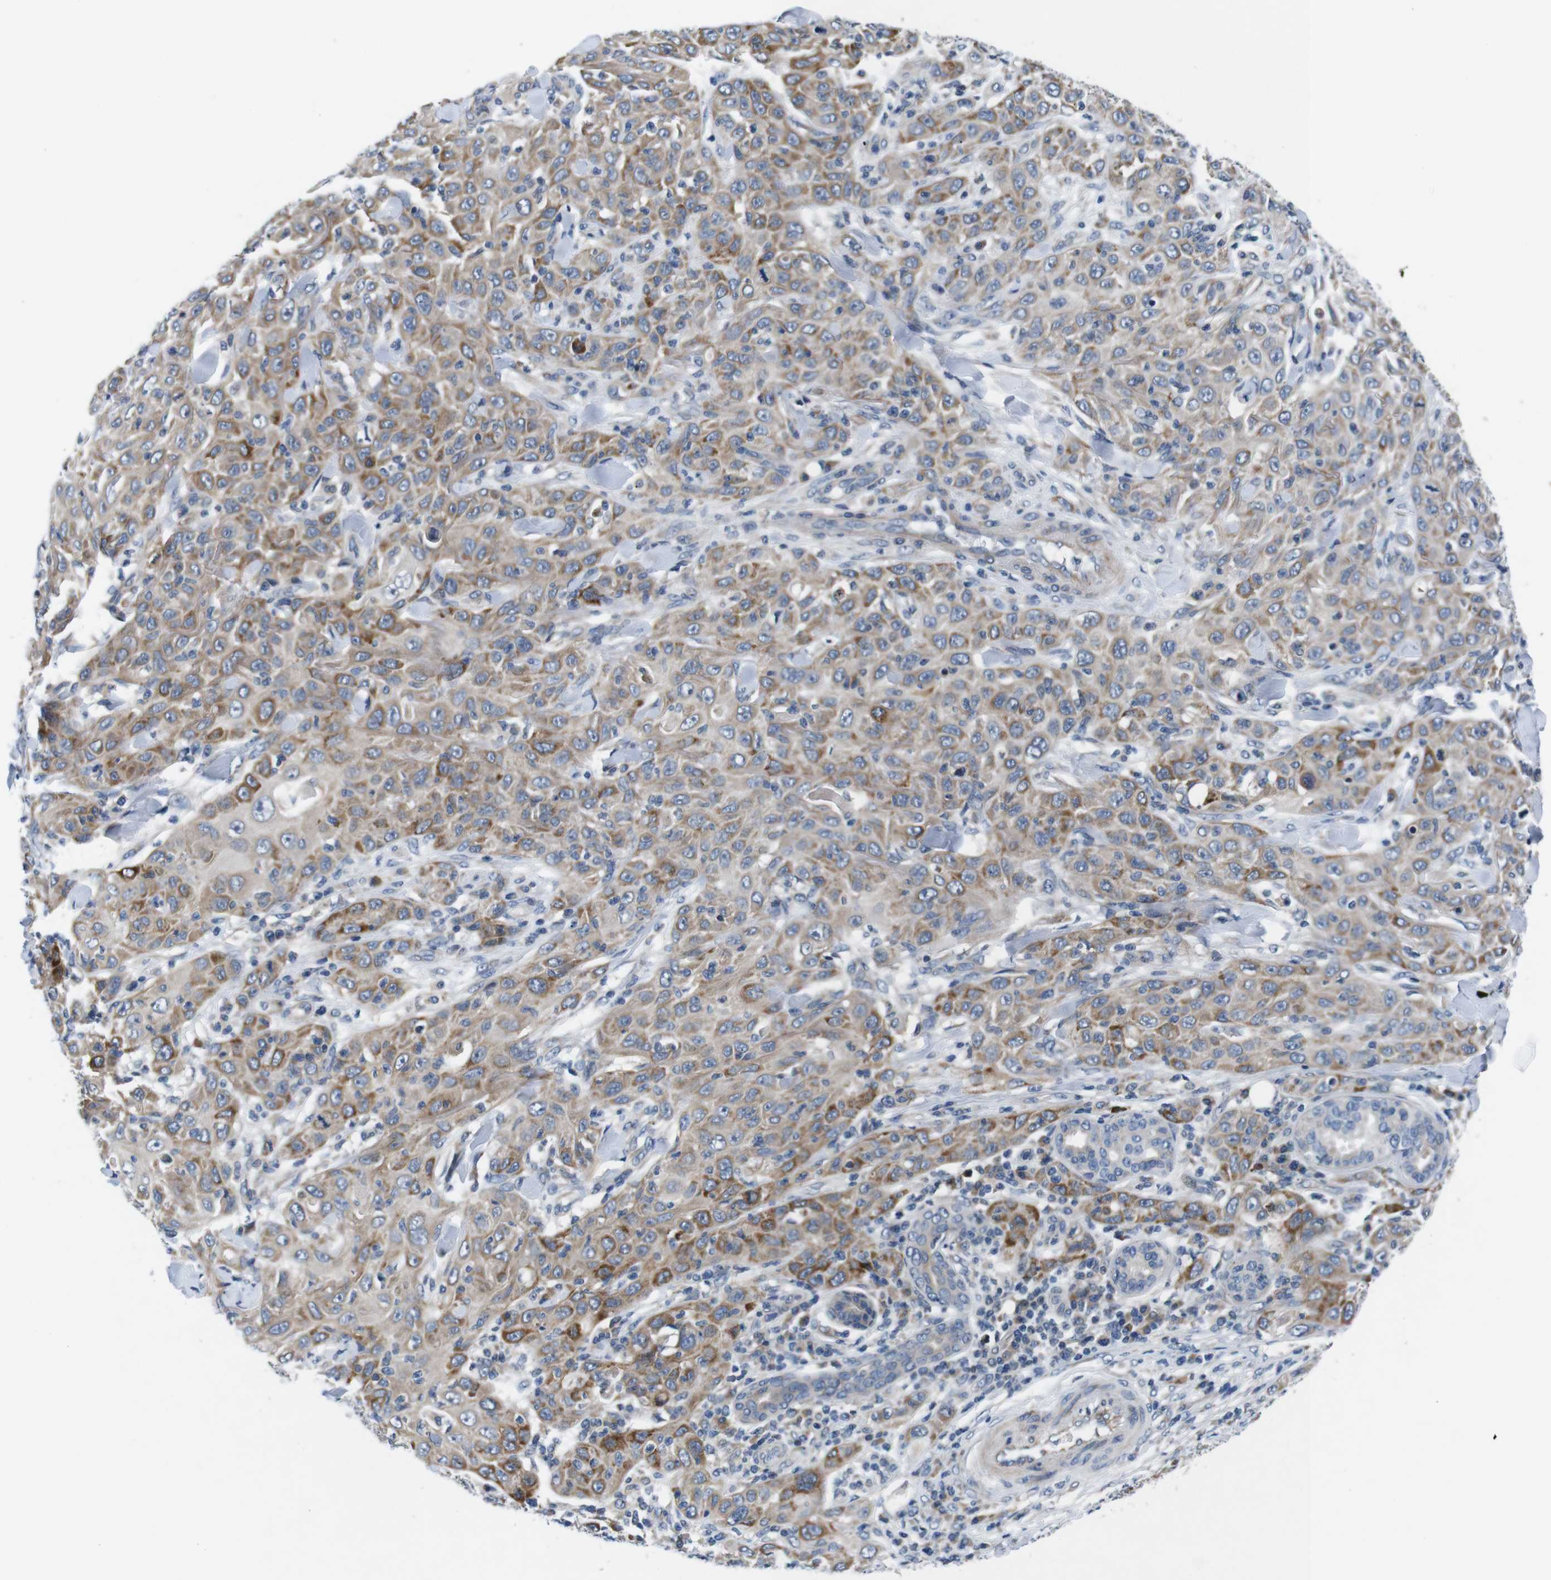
{"staining": {"intensity": "moderate", "quantity": ">75%", "location": "cytoplasmic/membranous"}, "tissue": "skin cancer", "cell_type": "Tumor cells", "image_type": "cancer", "snomed": [{"axis": "morphology", "description": "Squamous cell carcinoma, NOS"}, {"axis": "topography", "description": "Skin"}], "caption": "Skin cancer (squamous cell carcinoma) was stained to show a protein in brown. There is medium levels of moderate cytoplasmic/membranous staining in approximately >75% of tumor cells.", "gene": "JAK1", "patient": {"sex": "female", "age": 88}}